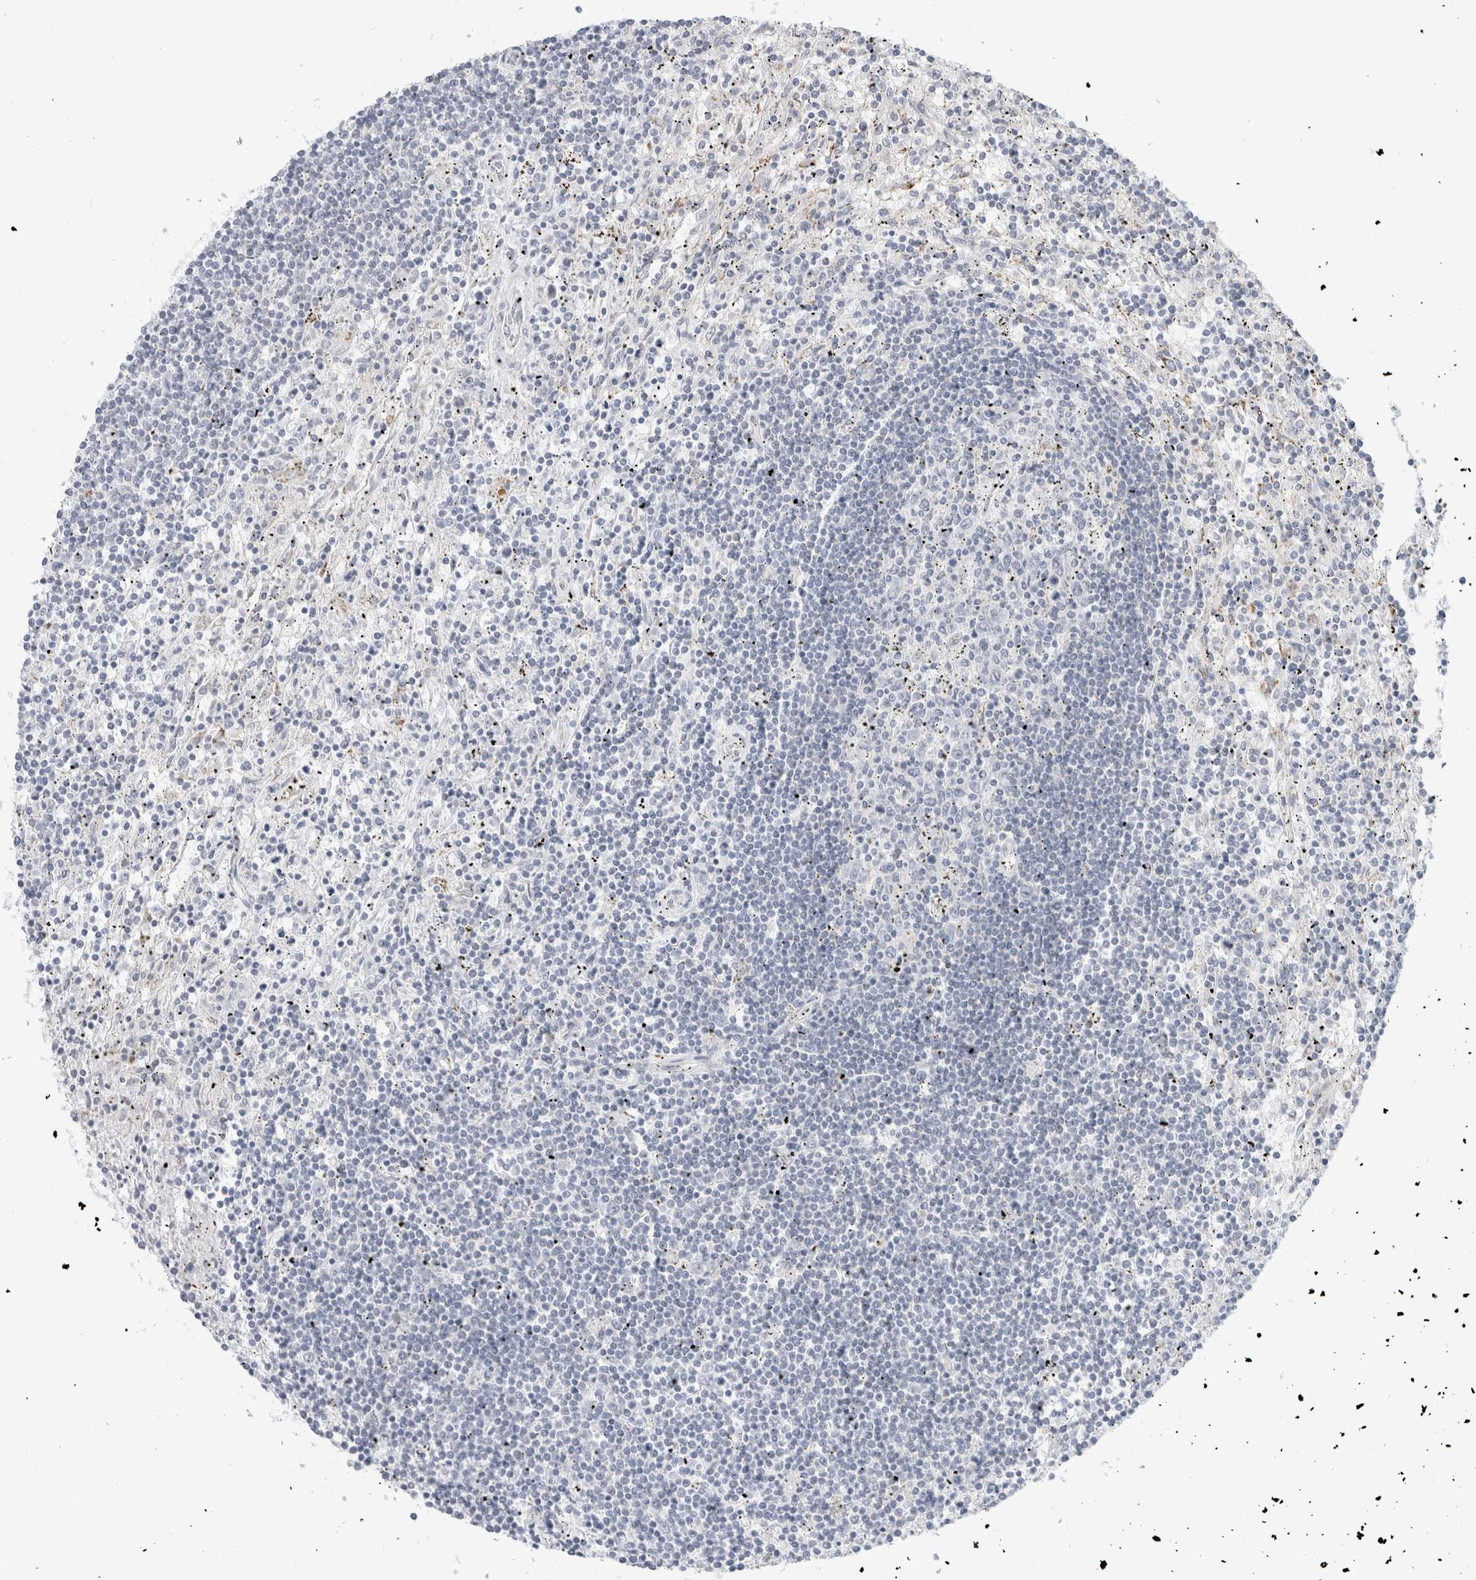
{"staining": {"intensity": "negative", "quantity": "none", "location": "none"}, "tissue": "lymphoma", "cell_type": "Tumor cells", "image_type": "cancer", "snomed": [{"axis": "morphology", "description": "Malignant lymphoma, non-Hodgkin's type, Low grade"}, {"axis": "topography", "description": "Spleen"}], "caption": "Low-grade malignant lymphoma, non-Hodgkin's type stained for a protein using immunohistochemistry shows no positivity tumor cells.", "gene": "FAHD1", "patient": {"sex": "male", "age": 76}}